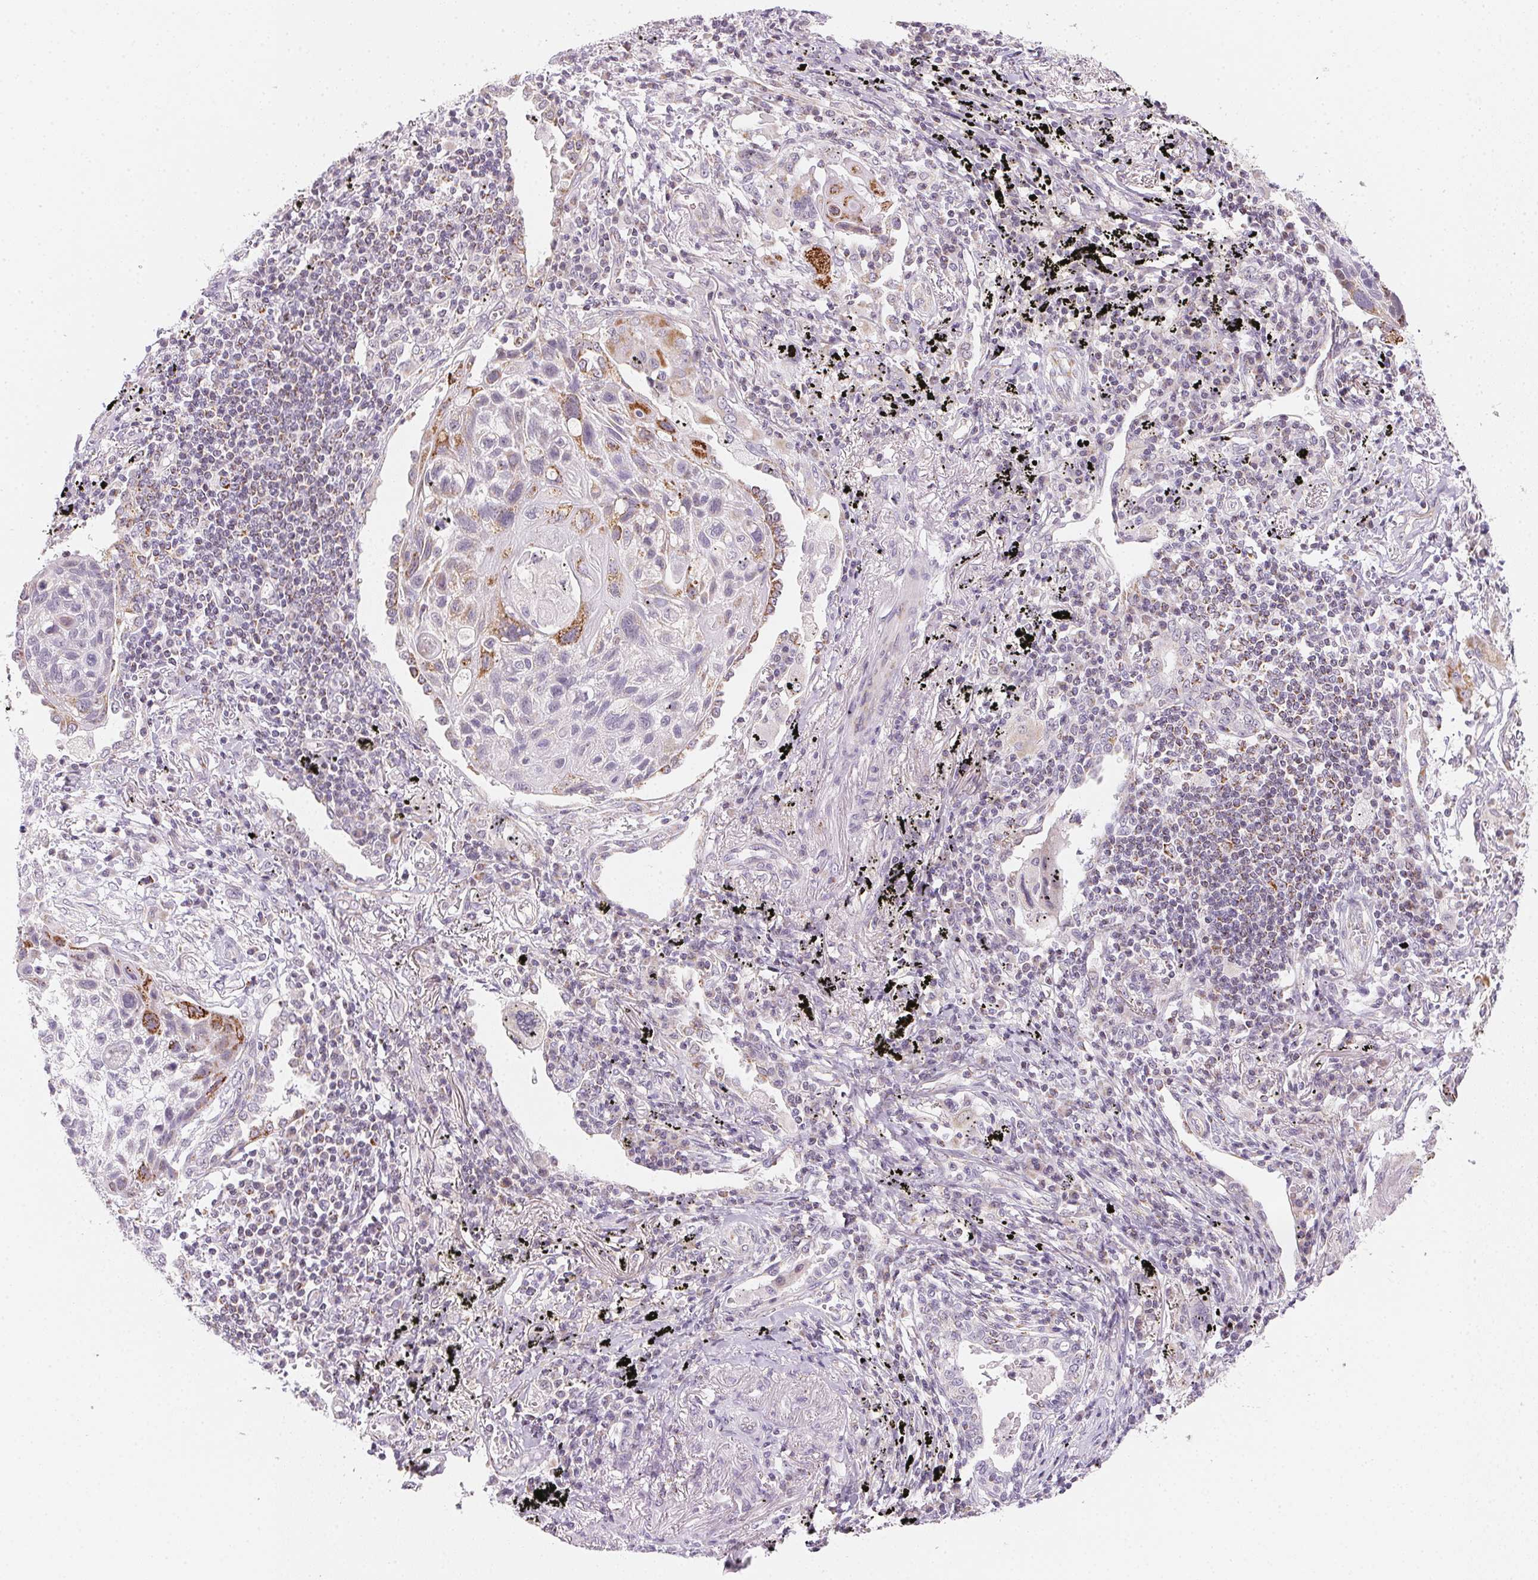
{"staining": {"intensity": "moderate", "quantity": "<25%", "location": "cytoplasmic/membranous"}, "tissue": "lung cancer", "cell_type": "Tumor cells", "image_type": "cancer", "snomed": [{"axis": "morphology", "description": "Squamous cell carcinoma, NOS"}, {"axis": "topography", "description": "Lung"}], "caption": "Protein expression analysis of lung squamous cell carcinoma demonstrates moderate cytoplasmic/membranous expression in about <25% of tumor cells. The protein of interest is shown in brown color, while the nuclei are stained blue.", "gene": "GIPC2", "patient": {"sex": "male", "age": 78}}